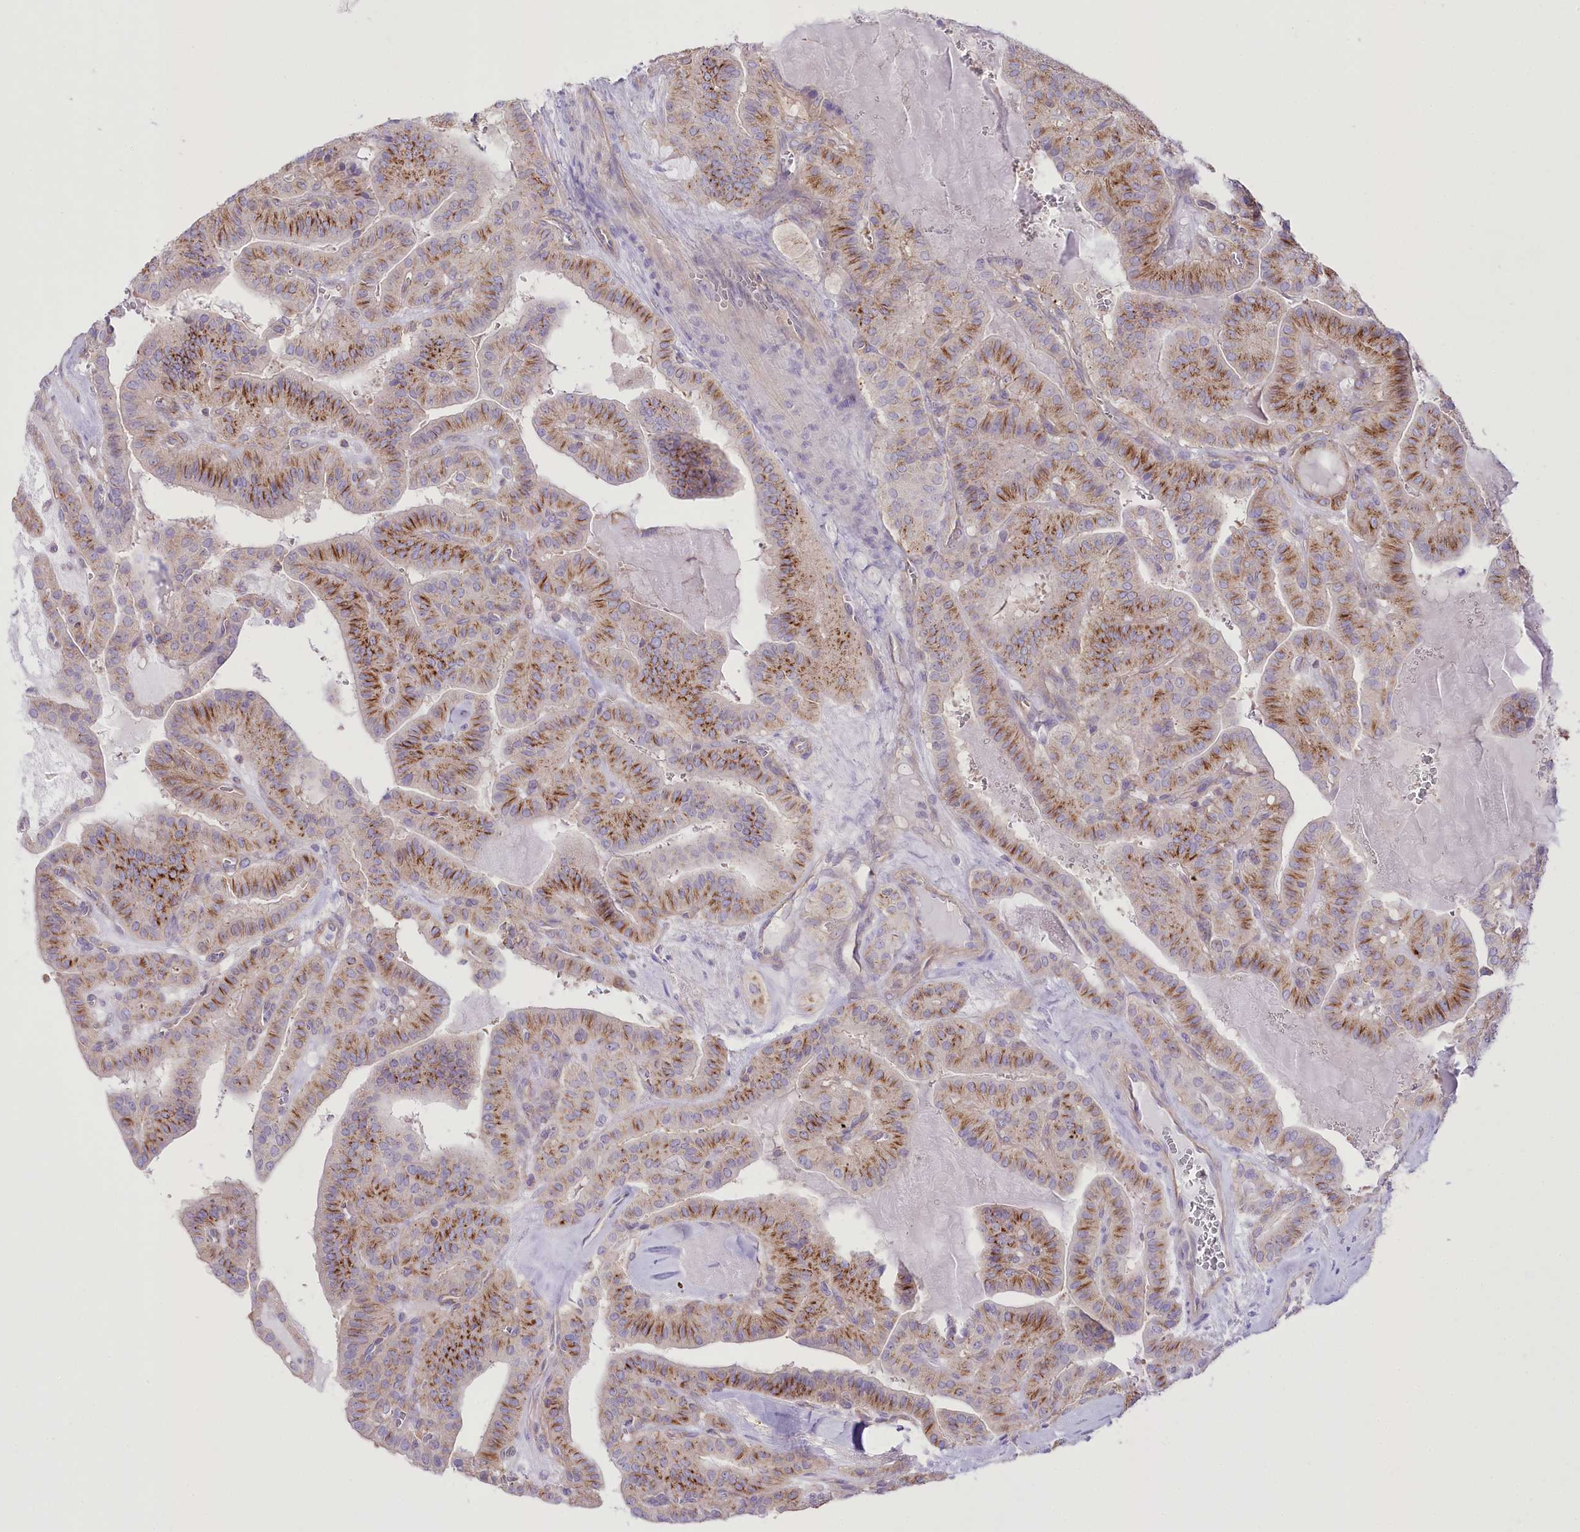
{"staining": {"intensity": "strong", "quantity": "25%-75%", "location": "cytoplasmic/membranous"}, "tissue": "thyroid cancer", "cell_type": "Tumor cells", "image_type": "cancer", "snomed": [{"axis": "morphology", "description": "Papillary adenocarcinoma, NOS"}, {"axis": "topography", "description": "Thyroid gland"}], "caption": "Immunohistochemical staining of thyroid cancer demonstrates high levels of strong cytoplasmic/membranous positivity in about 25%-75% of tumor cells. Using DAB (3,3'-diaminobenzidine) (brown) and hematoxylin (blue) stains, captured at high magnification using brightfield microscopy.", "gene": "FAM216A", "patient": {"sex": "male", "age": 52}}